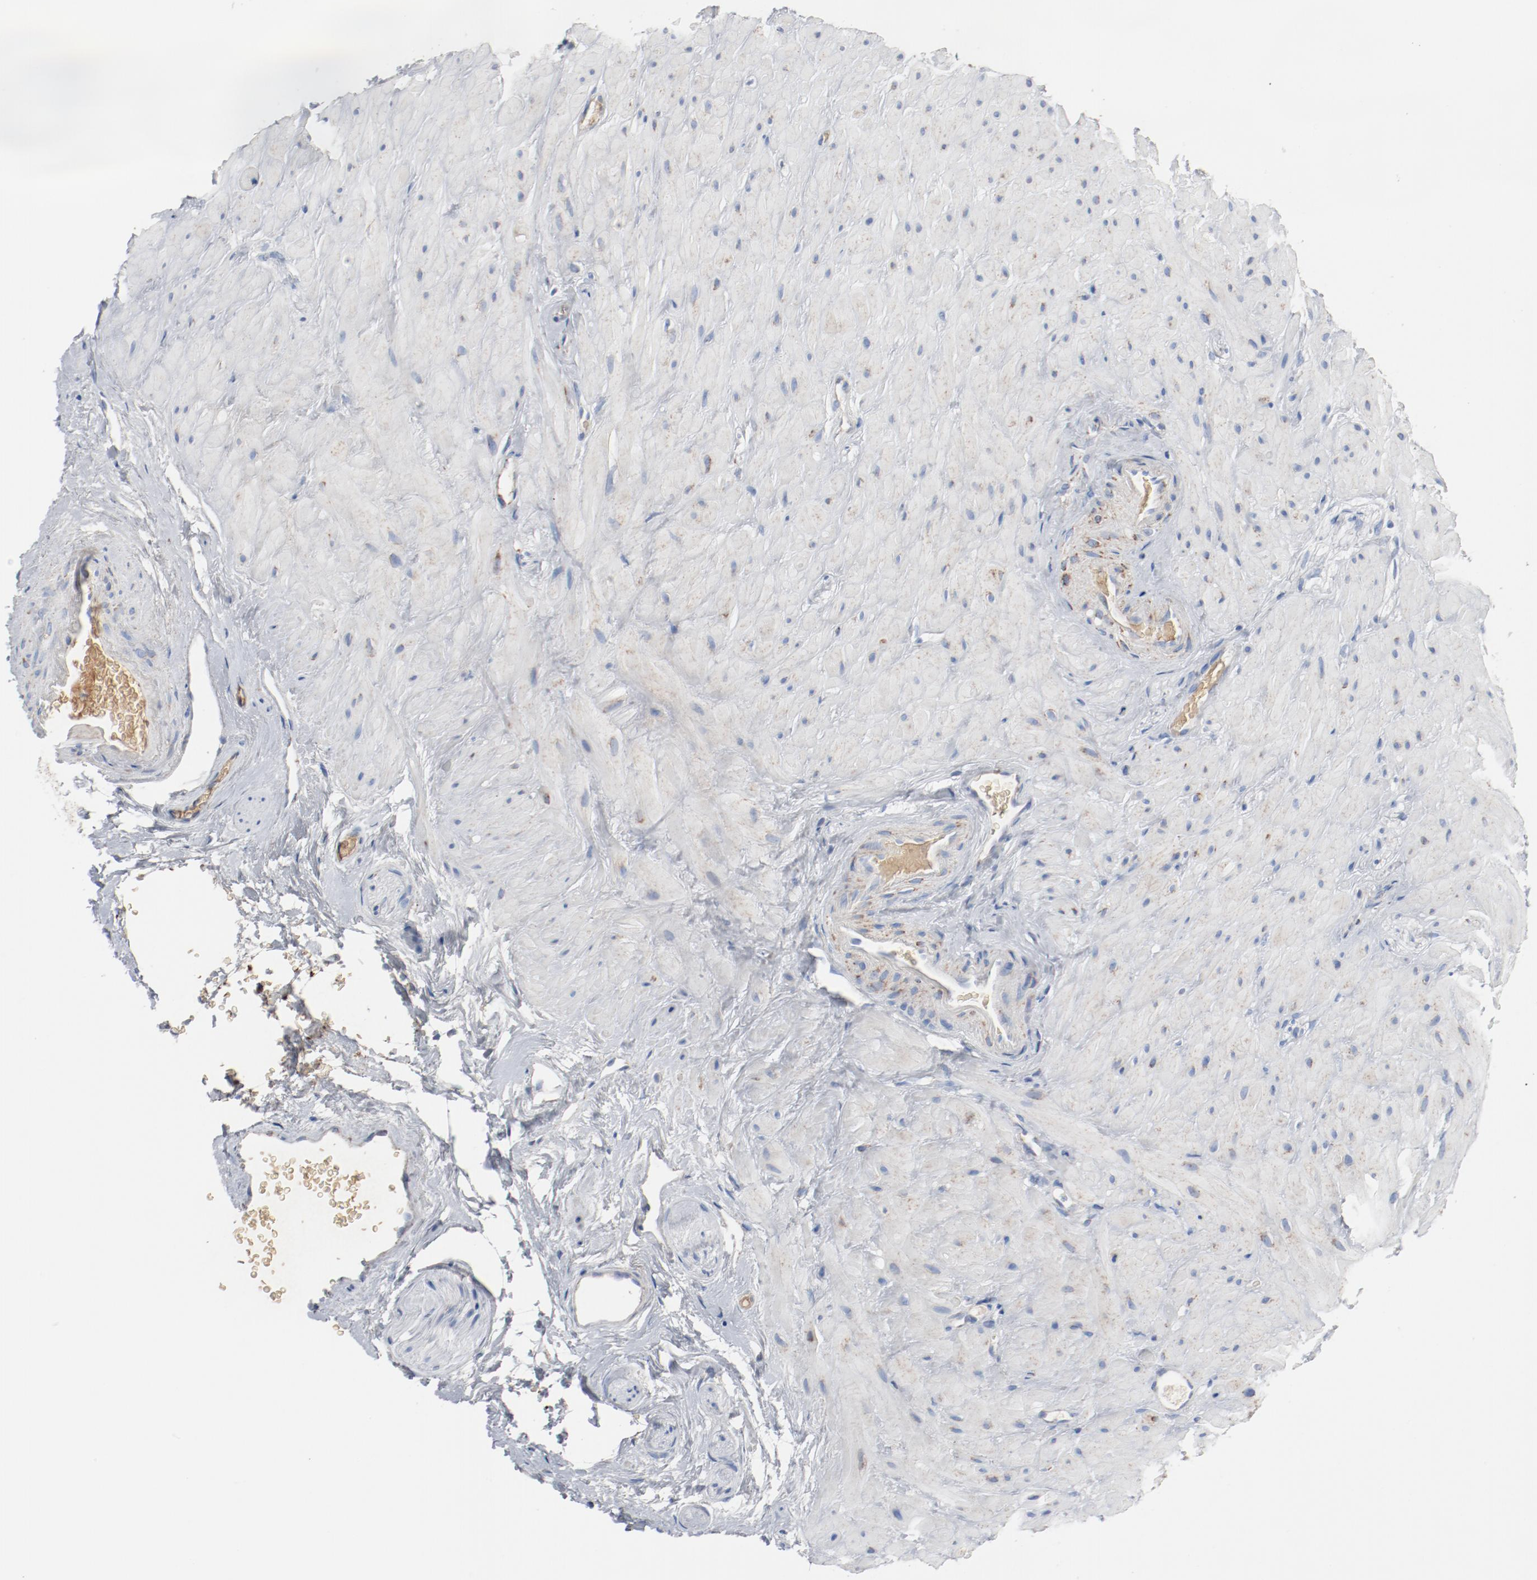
{"staining": {"intensity": "strong", "quantity": ">75%", "location": "cytoplasmic/membranous"}, "tissue": "seminal vesicle", "cell_type": "Glandular cells", "image_type": "normal", "snomed": [{"axis": "morphology", "description": "Normal tissue, NOS"}, {"axis": "topography", "description": "Prostate"}, {"axis": "topography", "description": "Seminal veicle"}], "caption": "This micrograph demonstrates normal seminal vesicle stained with immunohistochemistry (IHC) to label a protein in brown. The cytoplasmic/membranous of glandular cells show strong positivity for the protein. Nuclei are counter-stained blue.", "gene": "NDUFB8", "patient": {"sex": "male", "age": 63}}